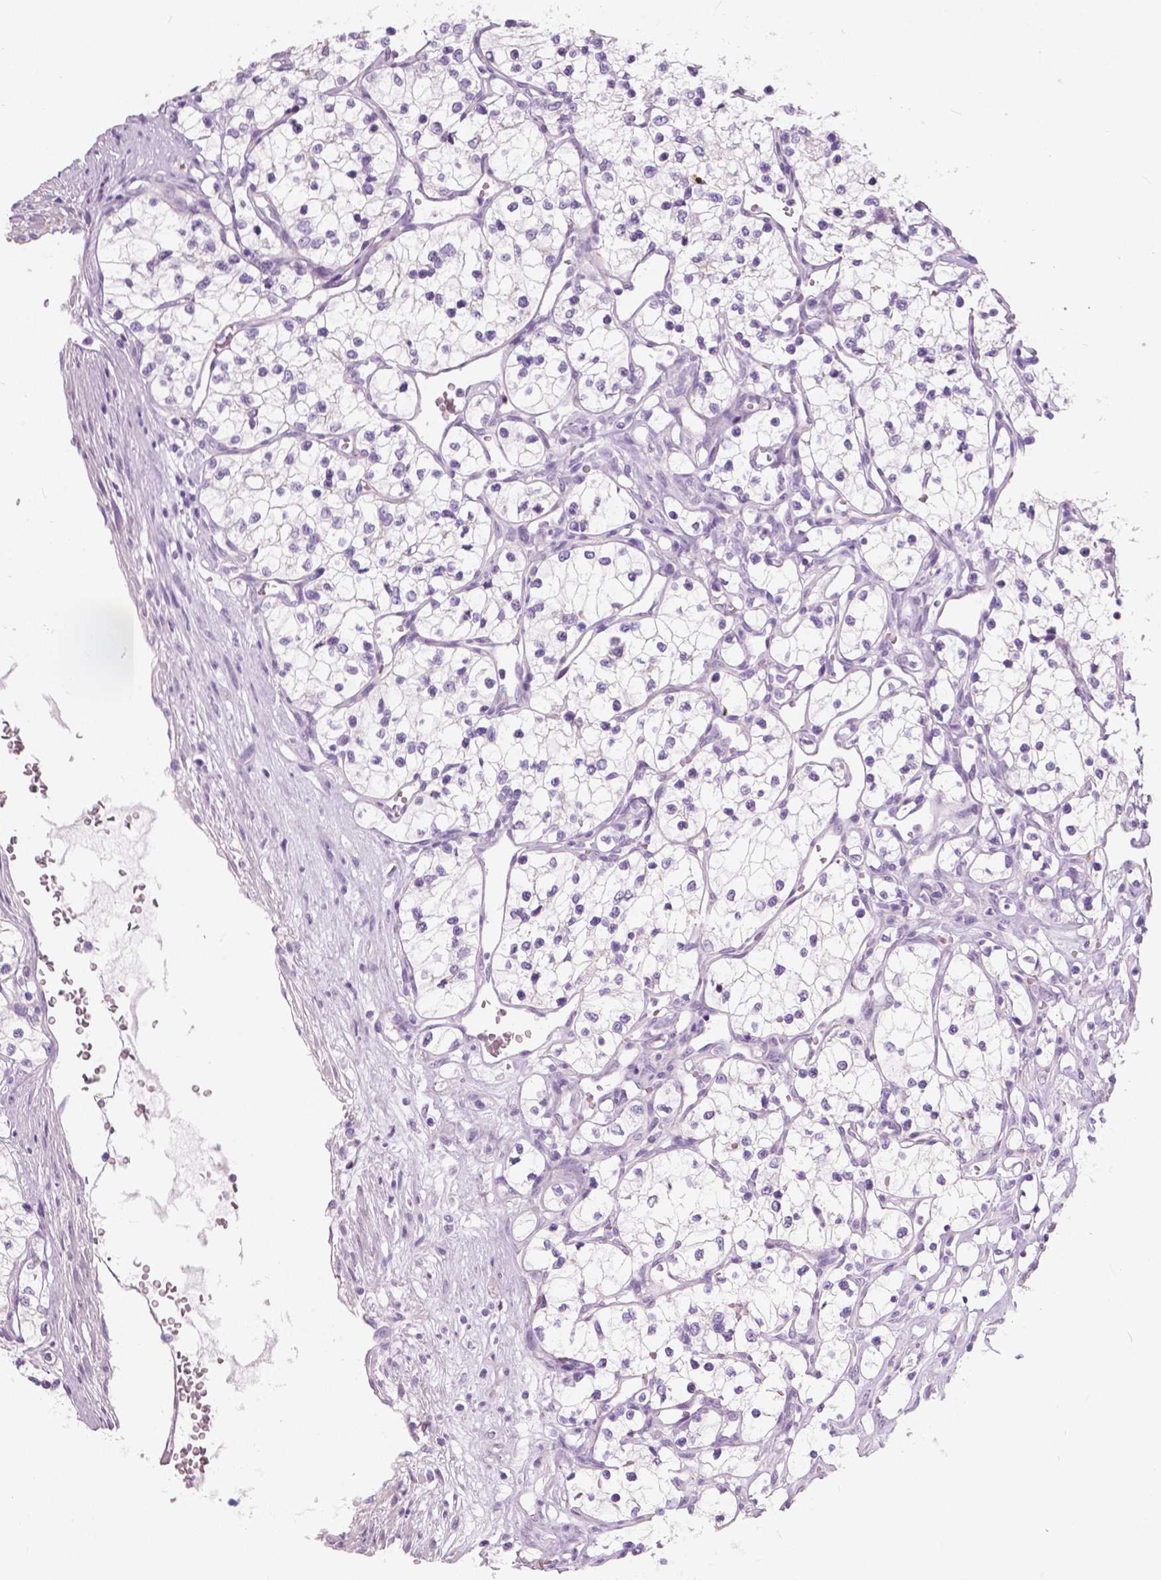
{"staining": {"intensity": "negative", "quantity": "none", "location": "none"}, "tissue": "renal cancer", "cell_type": "Tumor cells", "image_type": "cancer", "snomed": [{"axis": "morphology", "description": "Adenocarcinoma, NOS"}, {"axis": "topography", "description": "Kidney"}], "caption": "There is no significant positivity in tumor cells of renal cancer (adenocarcinoma). Nuclei are stained in blue.", "gene": "A4GNT", "patient": {"sex": "female", "age": 69}}